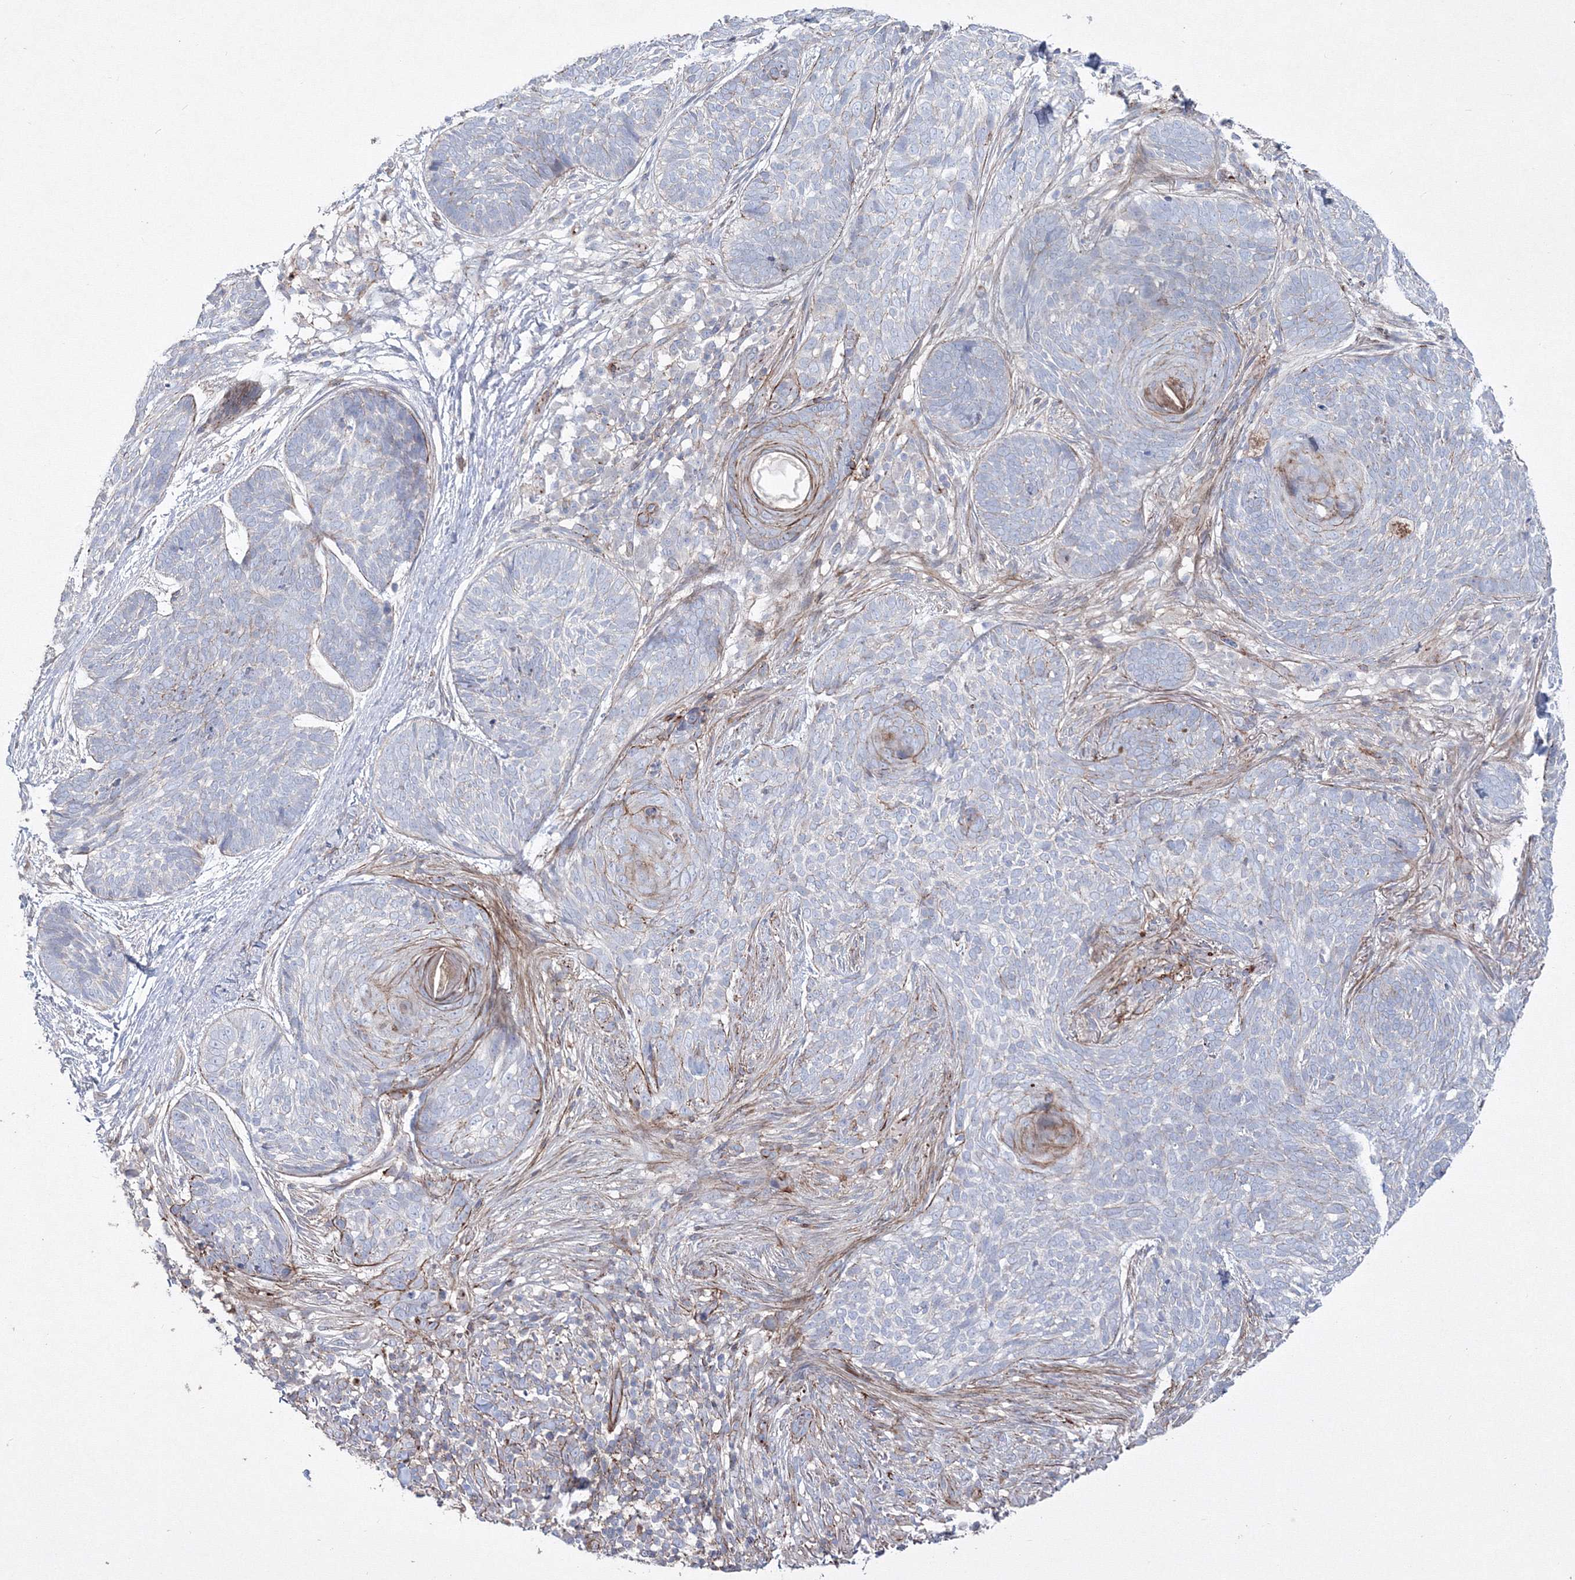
{"staining": {"intensity": "negative", "quantity": "none", "location": "none"}, "tissue": "skin cancer", "cell_type": "Tumor cells", "image_type": "cancer", "snomed": [{"axis": "morphology", "description": "Basal cell carcinoma"}, {"axis": "topography", "description": "Skin"}], "caption": "A micrograph of human basal cell carcinoma (skin) is negative for staining in tumor cells.", "gene": "GPR82", "patient": {"sex": "female", "age": 64}}